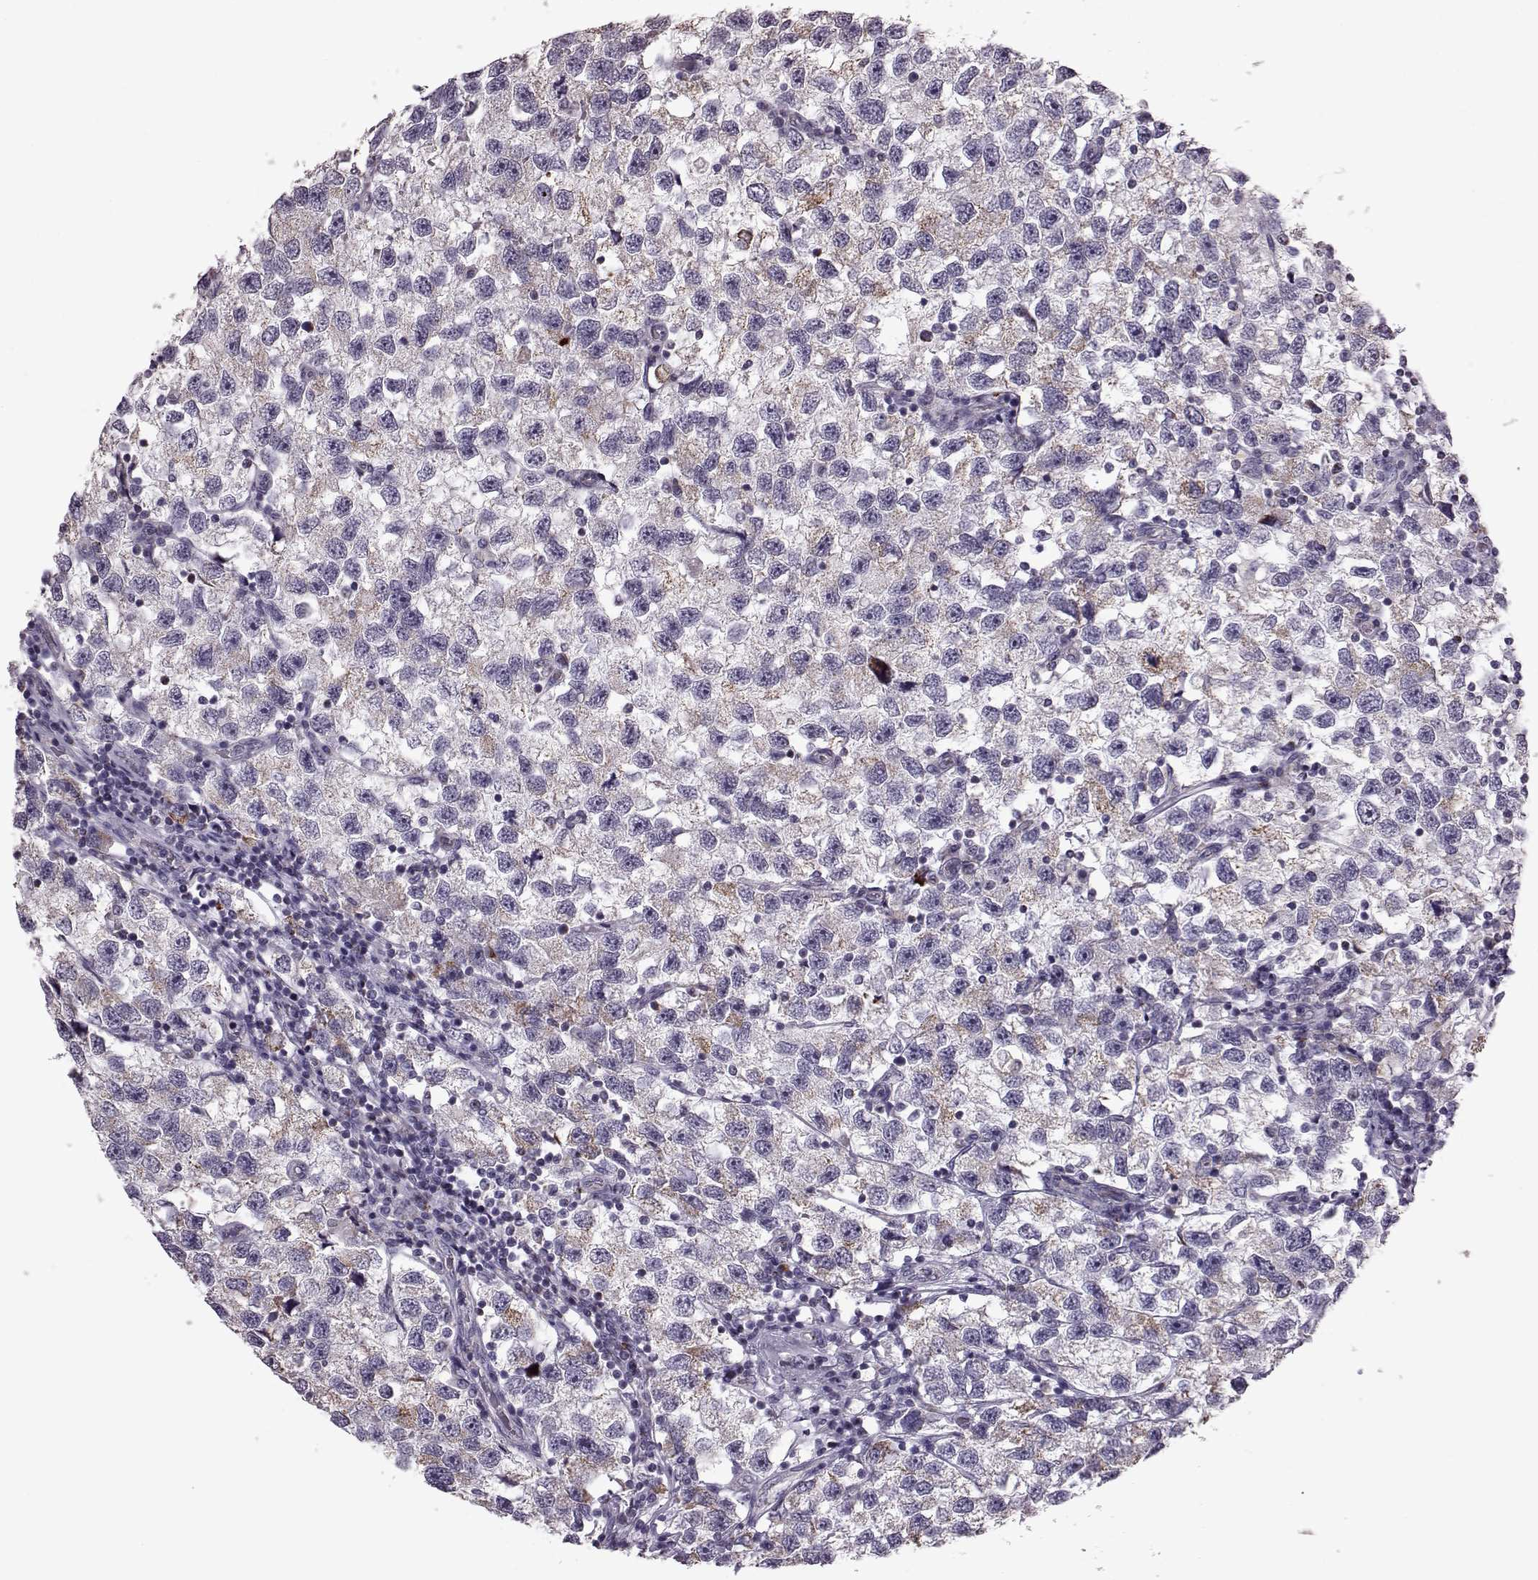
{"staining": {"intensity": "moderate", "quantity": ">75%", "location": "cytoplasmic/membranous"}, "tissue": "testis cancer", "cell_type": "Tumor cells", "image_type": "cancer", "snomed": [{"axis": "morphology", "description": "Seminoma, NOS"}, {"axis": "topography", "description": "Testis"}], "caption": "This histopathology image displays IHC staining of human testis seminoma, with medium moderate cytoplasmic/membranous positivity in about >75% of tumor cells.", "gene": "RIMS2", "patient": {"sex": "male", "age": 26}}